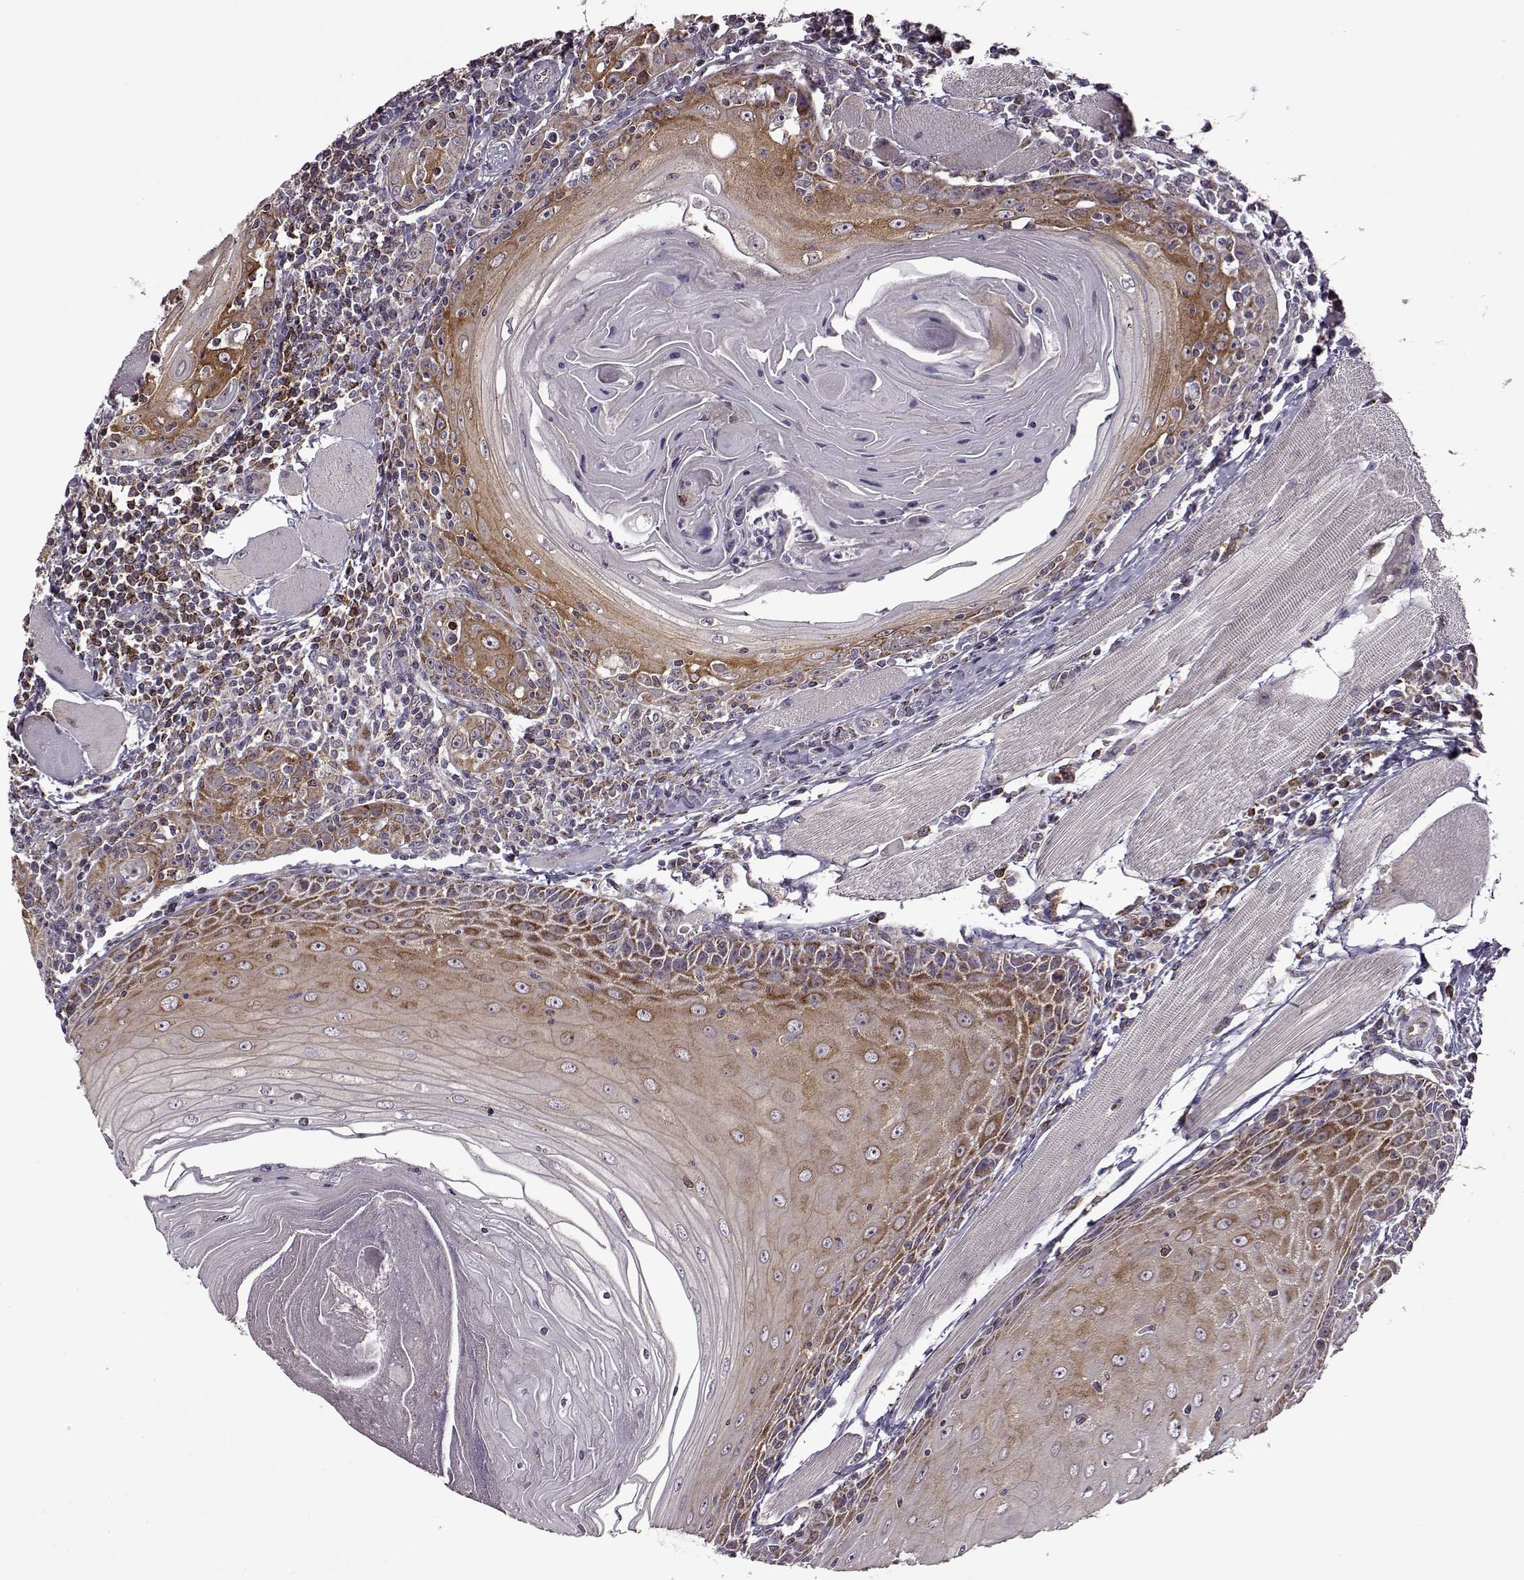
{"staining": {"intensity": "strong", "quantity": ">75%", "location": "cytoplasmic/membranous"}, "tissue": "head and neck cancer", "cell_type": "Tumor cells", "image_type": "cancer", "snomed": [{"axis": "morphology", "description": "Normal tissue, NOS"}, {"axis": "morphology", "description": "Squamous cell carcinoma, NOS"}, {"axis": "topography", "description": "Oral tissue"}, {"axis": "topography", "description": "Head-Neck"}], "caption": "Immunohistochemistry (IHC) micrograph of human head and neck cancer (squamous cell carcinoma) stained for a protein (brown), which displays high levels of strong cytoplasmic/membranous positivity in about >75% of tumor cells.", "gene": "MTSS1", "patient": {"sex": "male", "age": 52}}